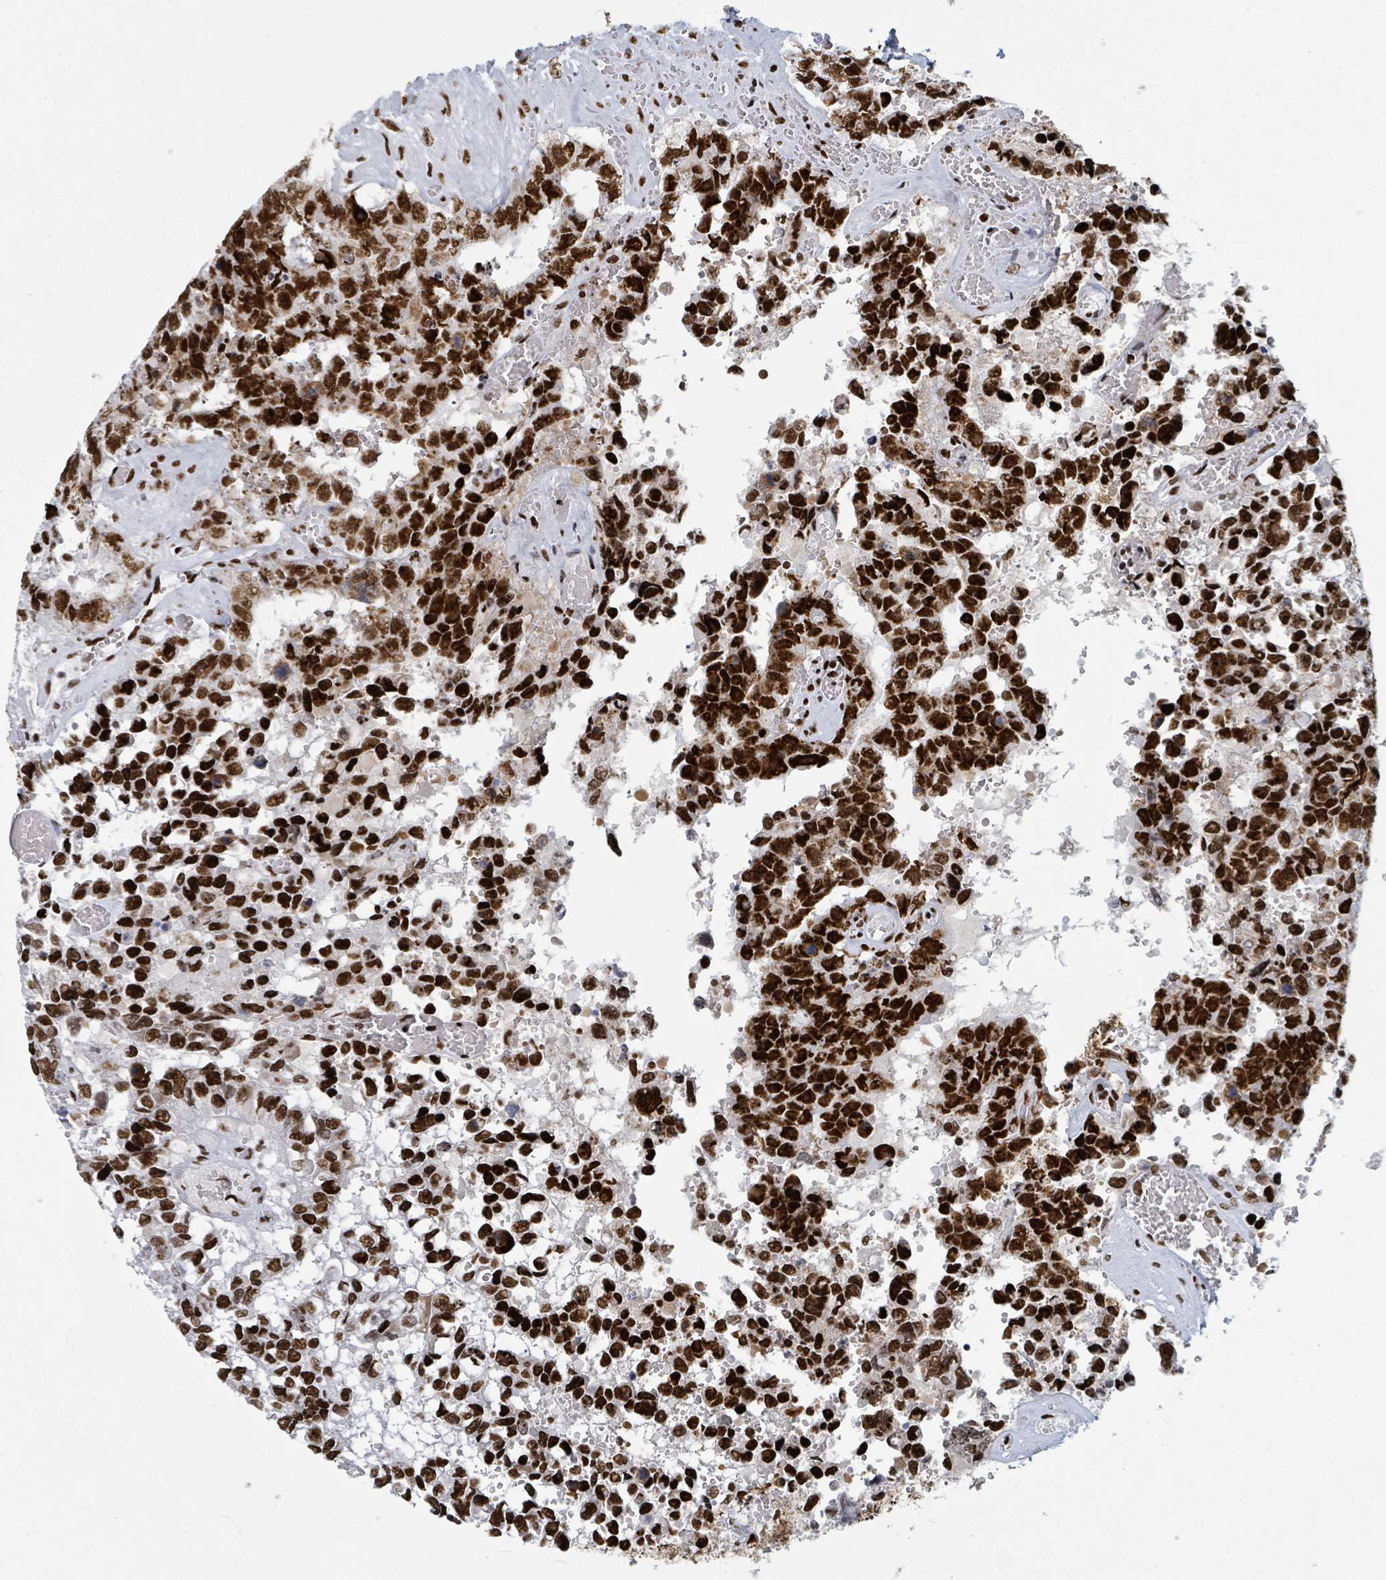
{"staining": {"intensity": "strong", "quantity": ">75%", "location": "nuclear"}, "tissue": "testis cancer", "cell_type": "Tumor cells", "image_type": "cancer", "snomed": [{"axis": "morphology", "description": "Normal tissue, NOS"}, {"axis": "morphology", "description": "Carcinoma, Embryonal, NOS"}, {"axis": "topography", "description": "Testis"}, {"axis": "topography", "description": "Epididymis"}], "caption": "Protein expression analysis of testis embryonal carcinoma shows strong nuclear staining in approximately >75% of tumor cells.", "gene": "DHX16", "patient": {"sex": "male", "age": 25}}